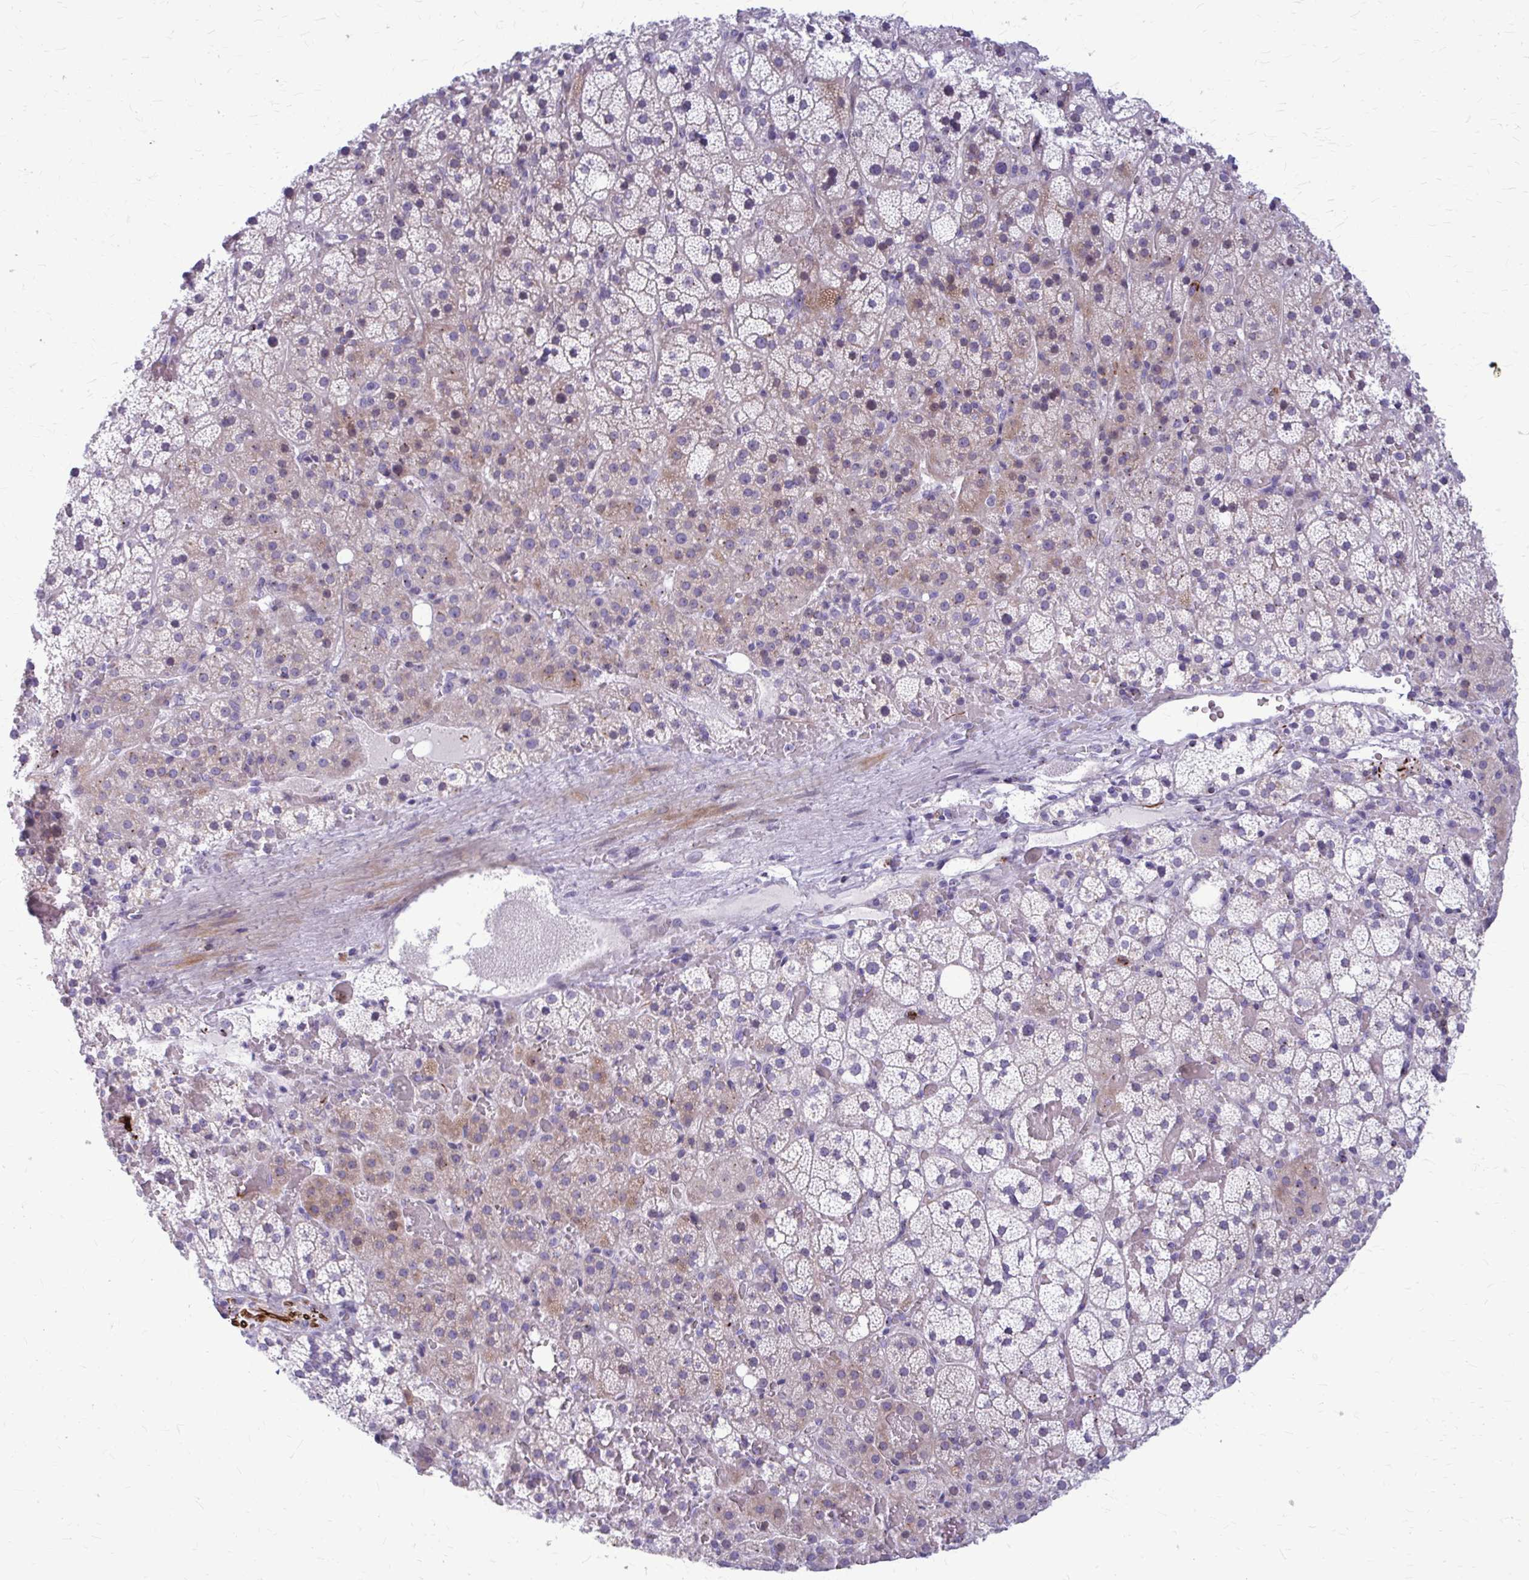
{"staining": {"intensity": "moderate", "quantity": "<25%", "location": "cytoplasmic/membranous"}, "tissue": "adrenal gland", "cell_type": "Glandular cells", "image_type": "normal", "snomed": [{"axis": "morphology", "description": "Normal tissue, NOS"}, {"axis": "topography", "description": "Adrenal gland"}], "caption": "This histopathology image reveals immunohistochemistry staining of normal human adrenal gland, with low moderate cytoplasmic/membranous expression in approximately <25% of glandular cells.", "gene": "PEDS1", "patient": {"sex": "male", "age": 53}}